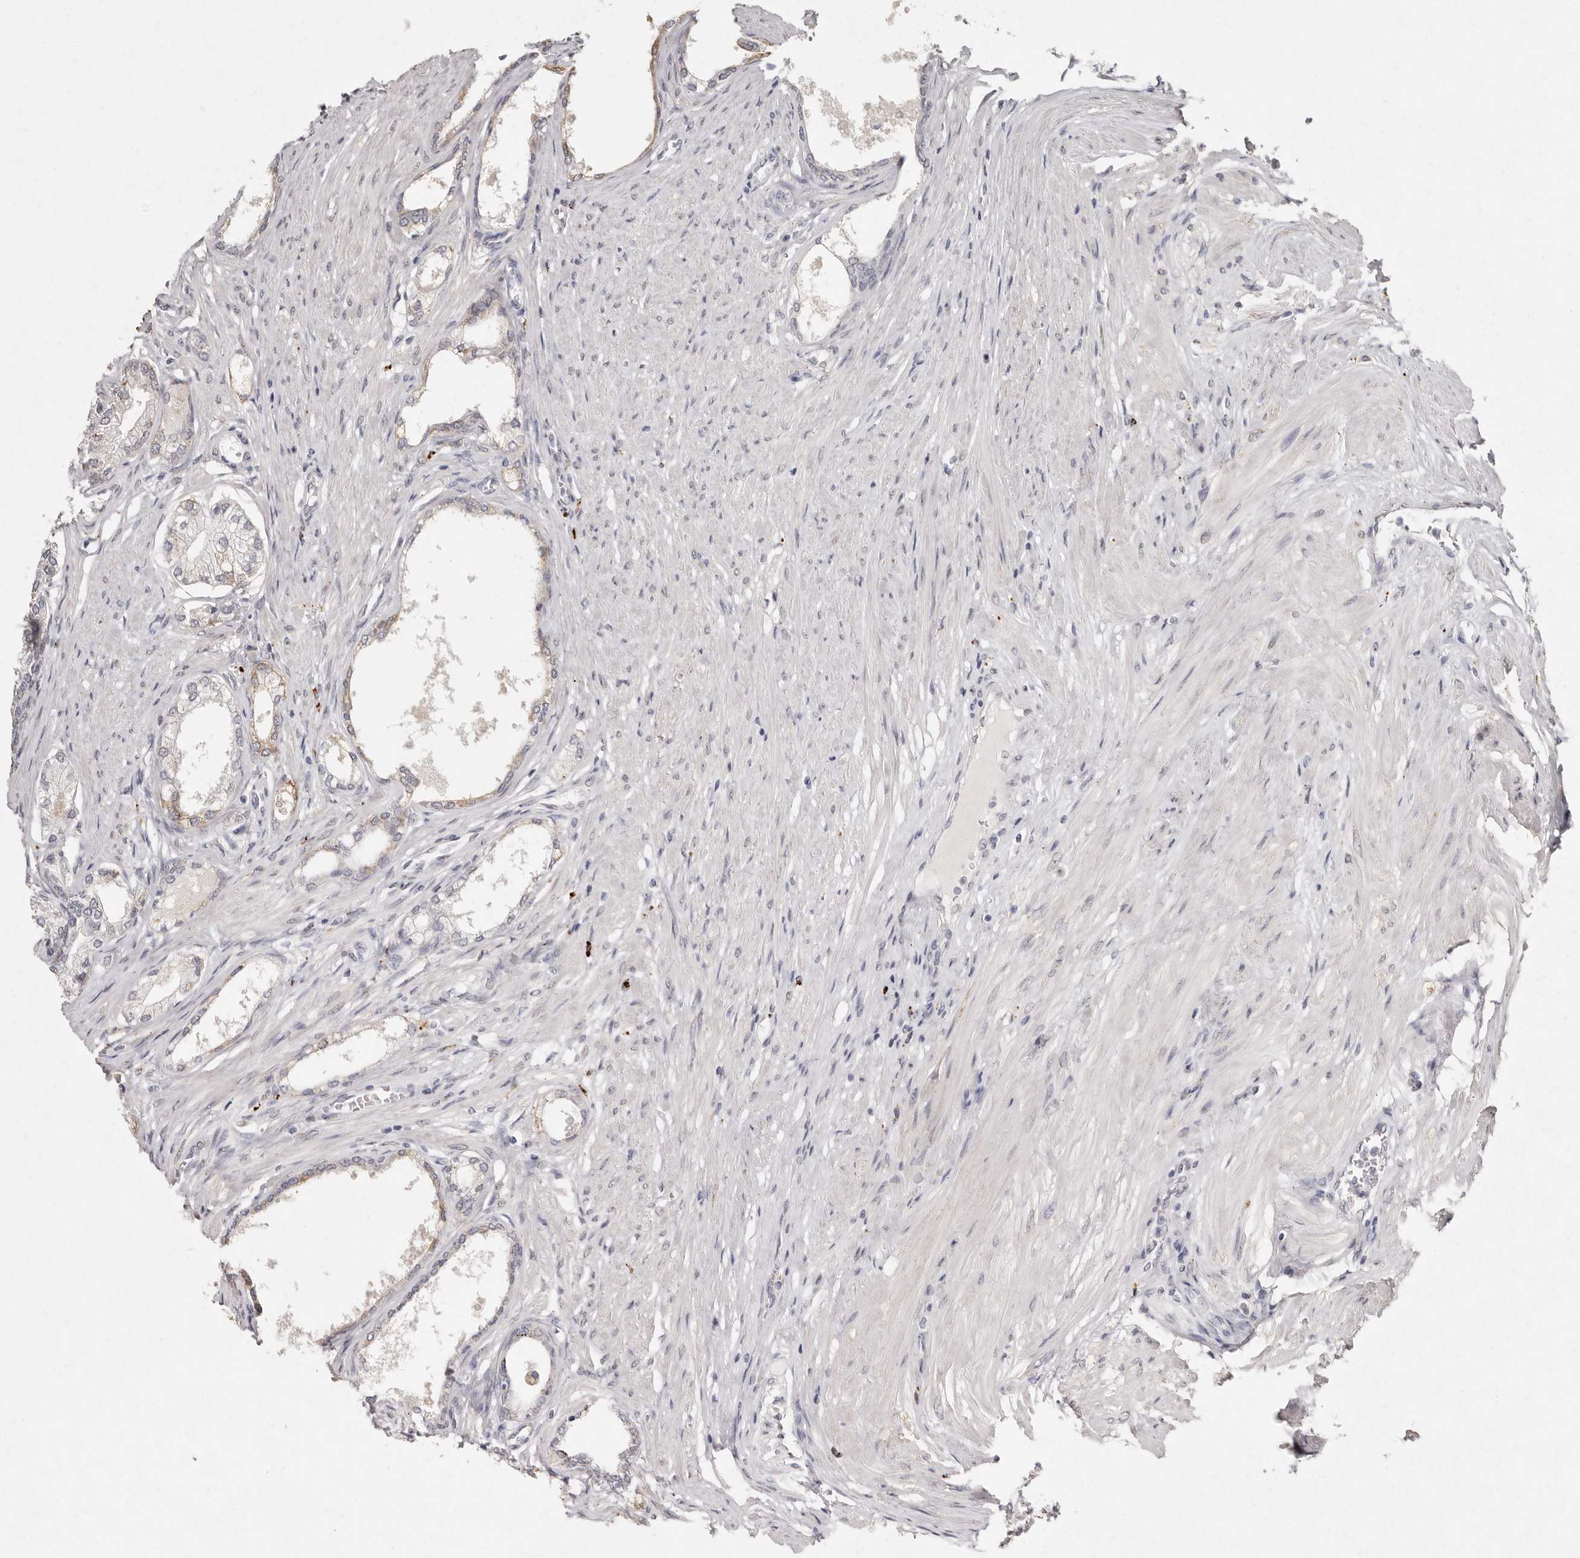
{"staining": {"intensity": "weak", "quantity": "<25%", "location": "cytoplasmic/membranous"}, "tissue": "prostate", "cell_type": "Glandular cells", "image_type": "normal", "snomed": [{"axis": "morphology", "description": "Normal tissue, NOS"}, {"axis": "morphology", "description": "Urothelial carcinoma, Low grade"}, {"axis": "topography", "description": "Urinary bladder"}, {"axis": "topography", "description": "Prostate"}], "caption": "The micrograph displays no significant staining in glandular cells of prostate. (DAB immunohistochemistry (IHC) with hematoxylin counter stain).", "gene": "FAM185A", "patient": {"sex": "male", "age": 60}}